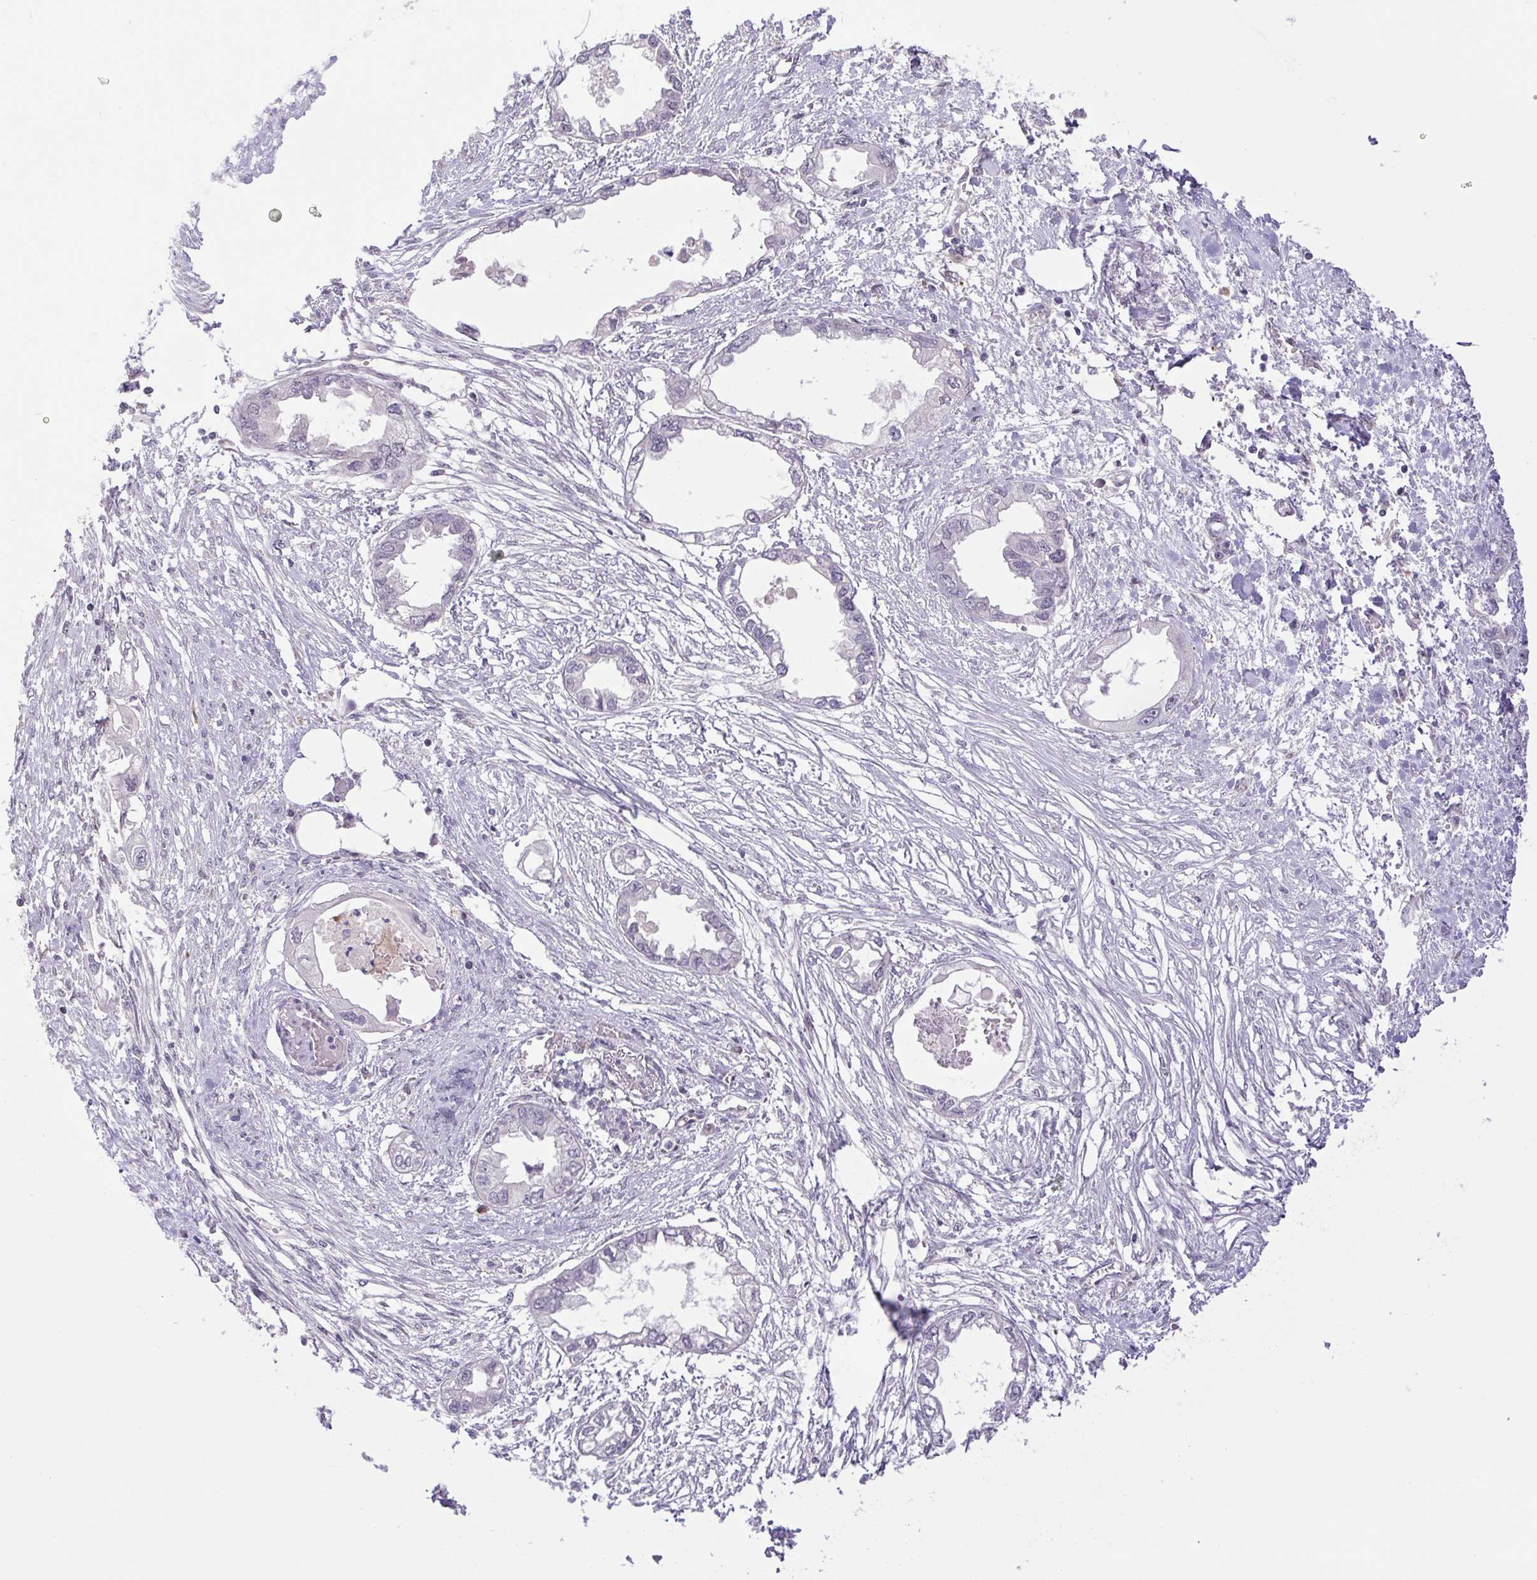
{"staining": {"intensity": "negative", "quantity": "none", "location": "none"}, "tissue": "endometrial cancer", "cell_type": "Tumor cells", "image_type": "cancer", "snomed": [{"axis": "morphology", "description": "Adenocarcinoma, NOS"}, {"axis": "morphology", "description": "Adenocarcinoma, metastatic, NOS"}, {"axis": "topography", "description": "Adipose tissue"}, {"axis": "topography", "description": "Endometrium"}], "caption": "Immunohistochemical staining of endometrial metastatic adenocarcinoma exhibits no significant positivity in tumor cells.", "gene": "ERG", "patient": {"sex": "female", "age": 67}}